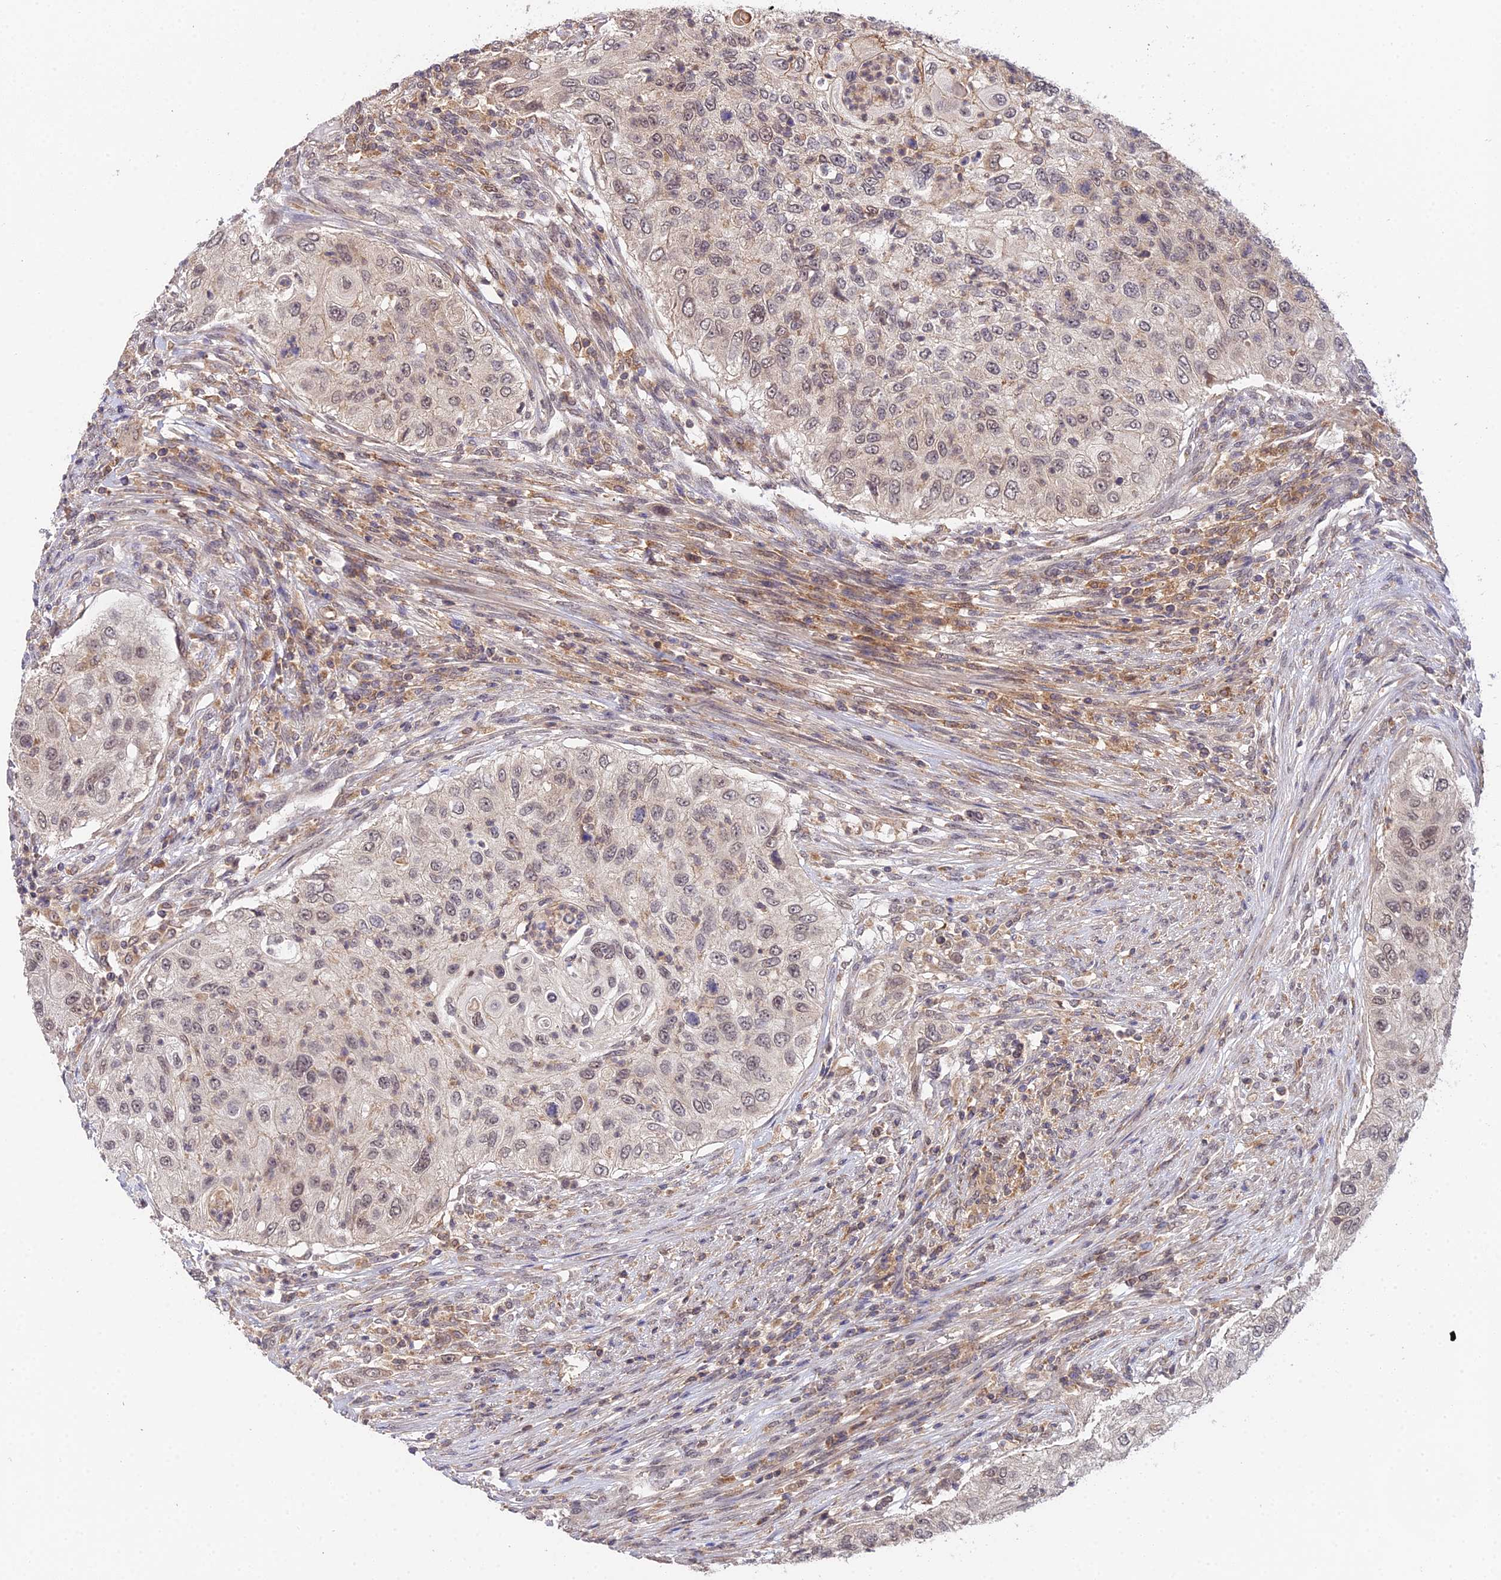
{"staining": {"intensity": "weak", "quantity": "25%-75%", "location": "nuclear"}, "tissue": "urothelial cancer", "cell_type": "Tumor cells", "image_type": "cancer", "snomed": [{"axis": "morphology", "description": "Urothelial carcinoma, High grade"}, {"axis": "topography", "description": "Urinary bladder"}], "caption": "Protein staining by immunohistochemistry (IHC) exhibits weak nuclear positivity in about 25%-75% of tumor cells in high-grade urothelial carcinoma. (DAB (3,3'-diaminobenzidine) = brown stain, brightfield microscopy at high magnification).", "gene": "TPRX1", "patient": {"sex": "female", "age": 60}}